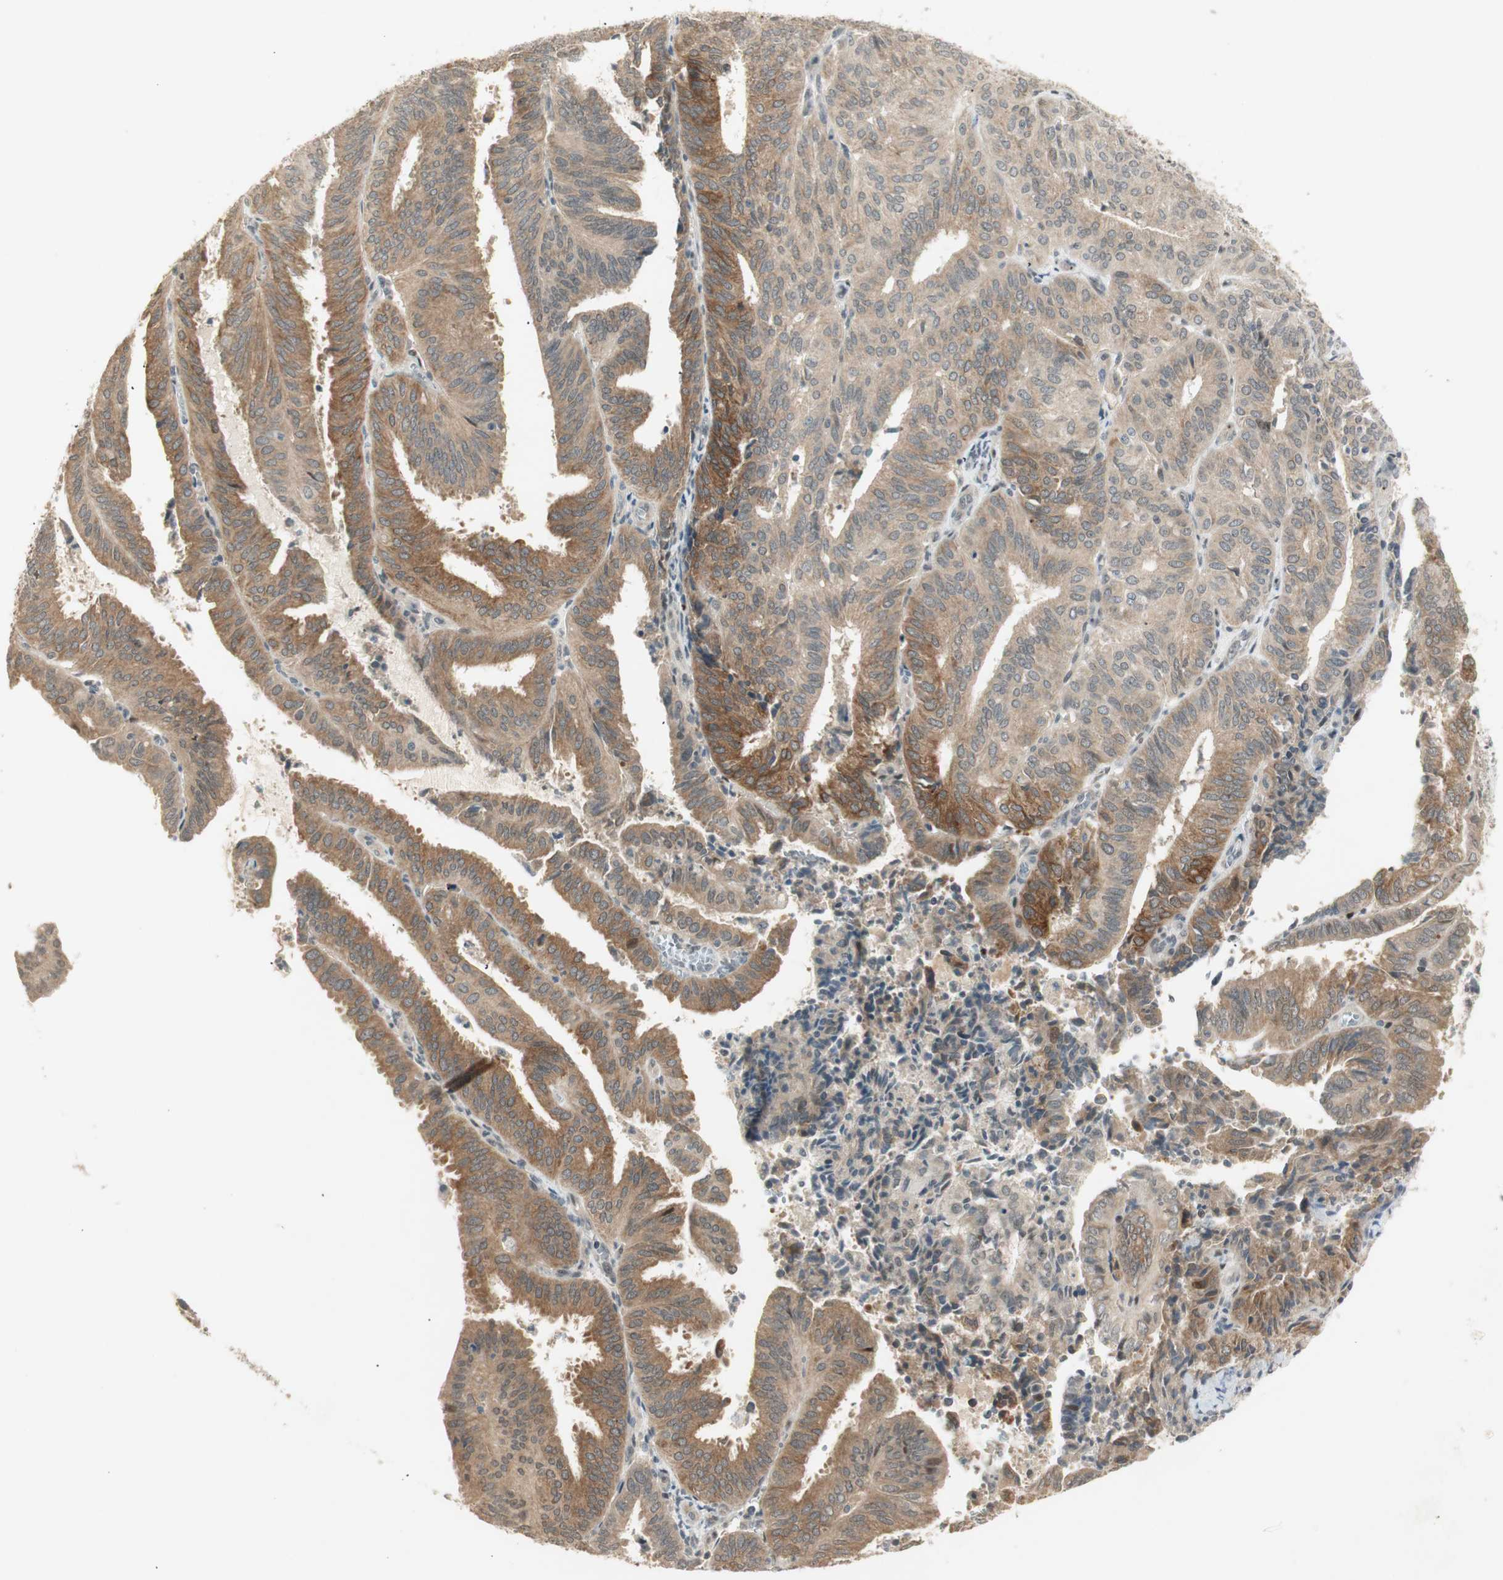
{"staining": {"intensity": "moderate", "quantity": ">75%", "location": "cytoplasmic/membranous"}, "tissue": "endometrial cancer", "cell_type": "Tumor cells", "image_type": "cancer", "snomed": [{"axis": "morphology", "description": "Adenocarcinoma, NOS"}, {"axis": "topography", "description": "Uterus"}], "caption": "Immunohistochemical staining of endometrial adenocarcinoma exhibits moderate cytoplasmic/membranous protein positivity in approximately >75% of tumor cells. (DAB (3,3'-diaminobenzidine) IHC with brightfield microscopy, high magnification).", "gene": "ACSL5", "patient": {"sex": "female", "age": 60}}